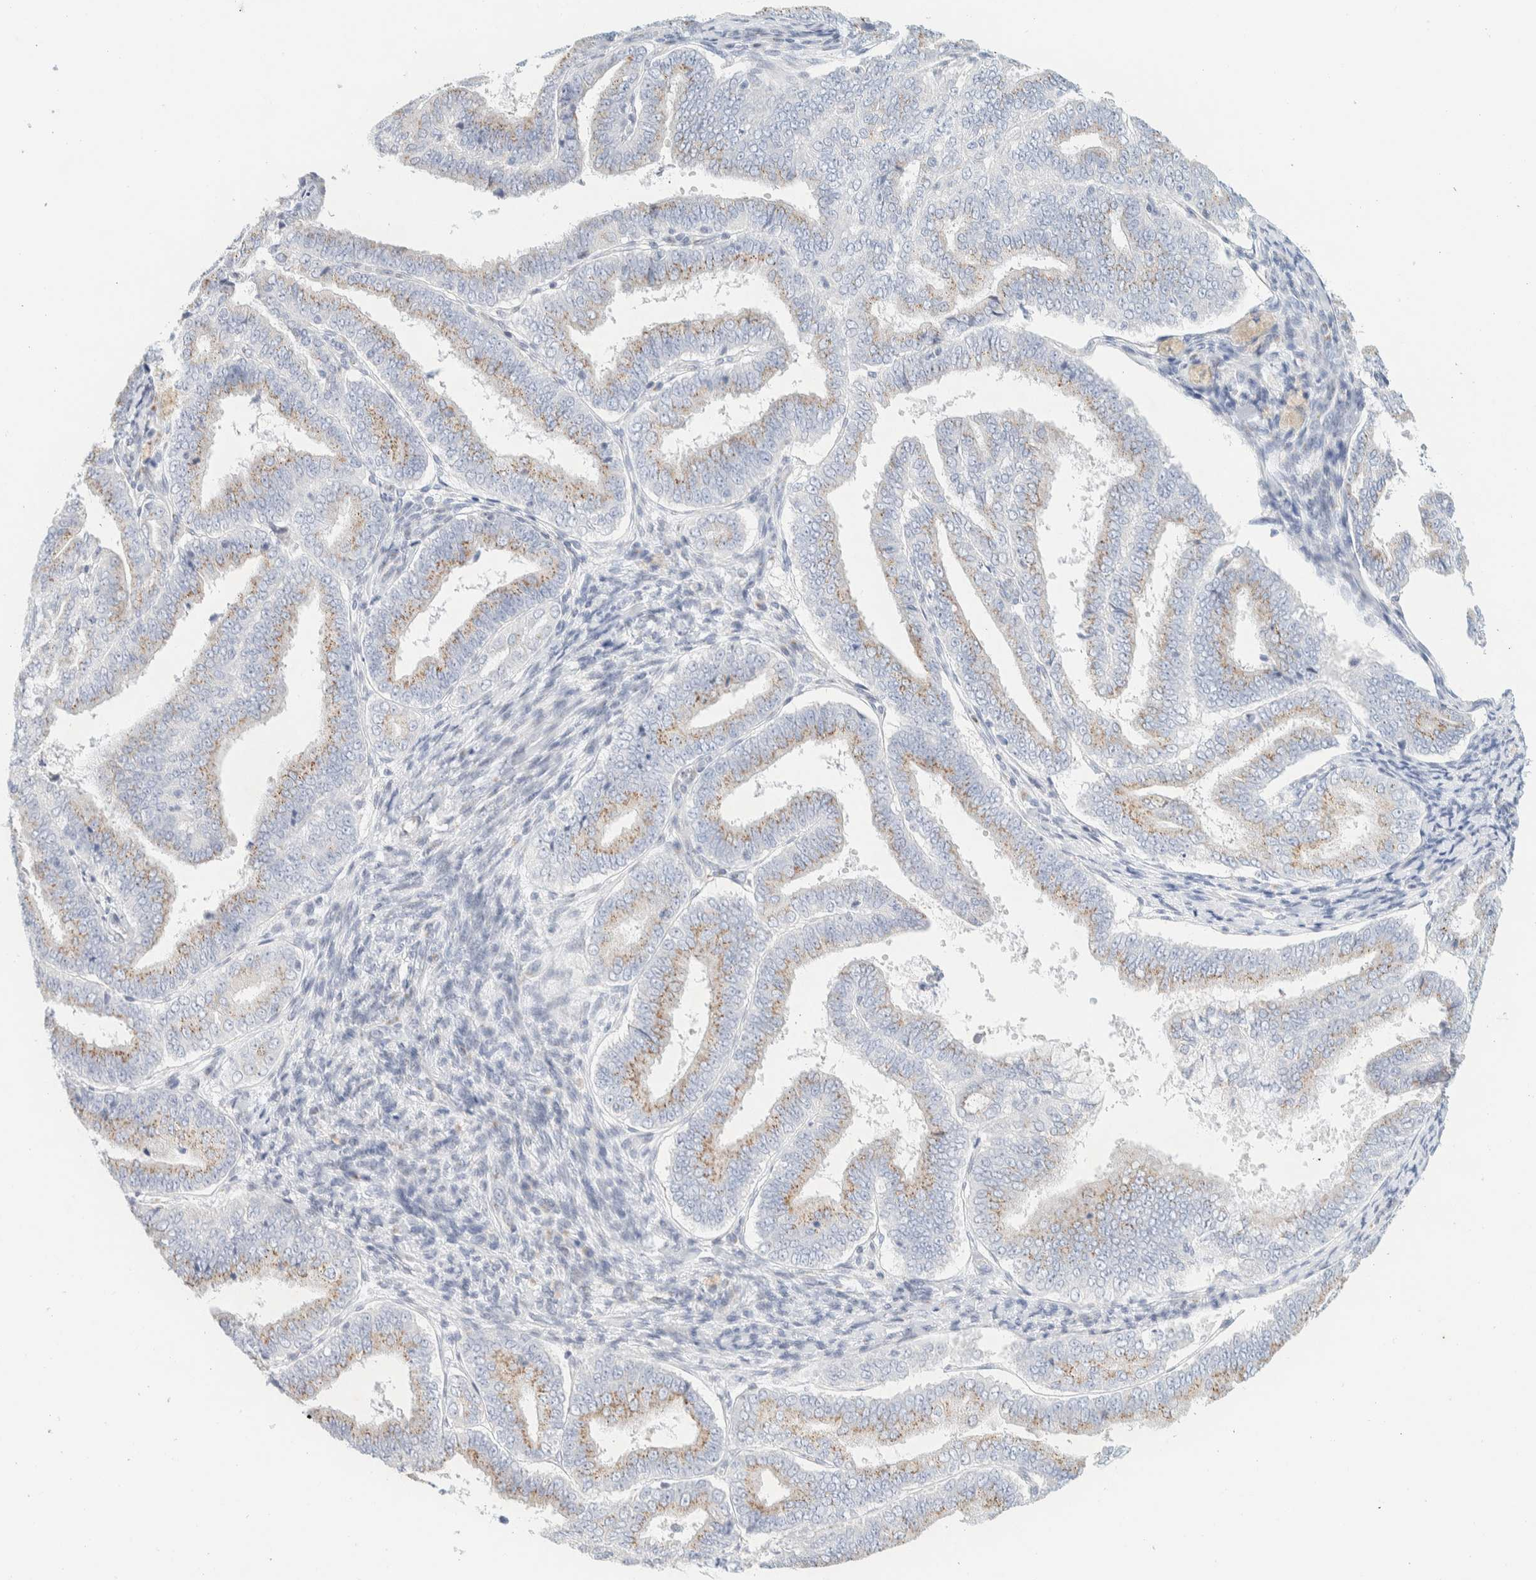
{"staining": {"intensity": "weak", "quantity": ">75%", "location": "cytoplasmic/membranous"}, "tissue": "endometrial cancer", "cell_type": "Tumor cells", "image_type": "cancer", "snomed": [{"axis": "morphology", "description": "Adenocarcinoma, NOS"}, {"axis": "topography", "description": "Endometrium"}], "caption": "Adenocarcinoma (endometrial) stained for a protein (brown) reveals weak cytoplasmic/membranous positive expression in about >75% of tumor cells.", "gene": "SPNS3", "patient": {"sex": "female", "age": 63}}